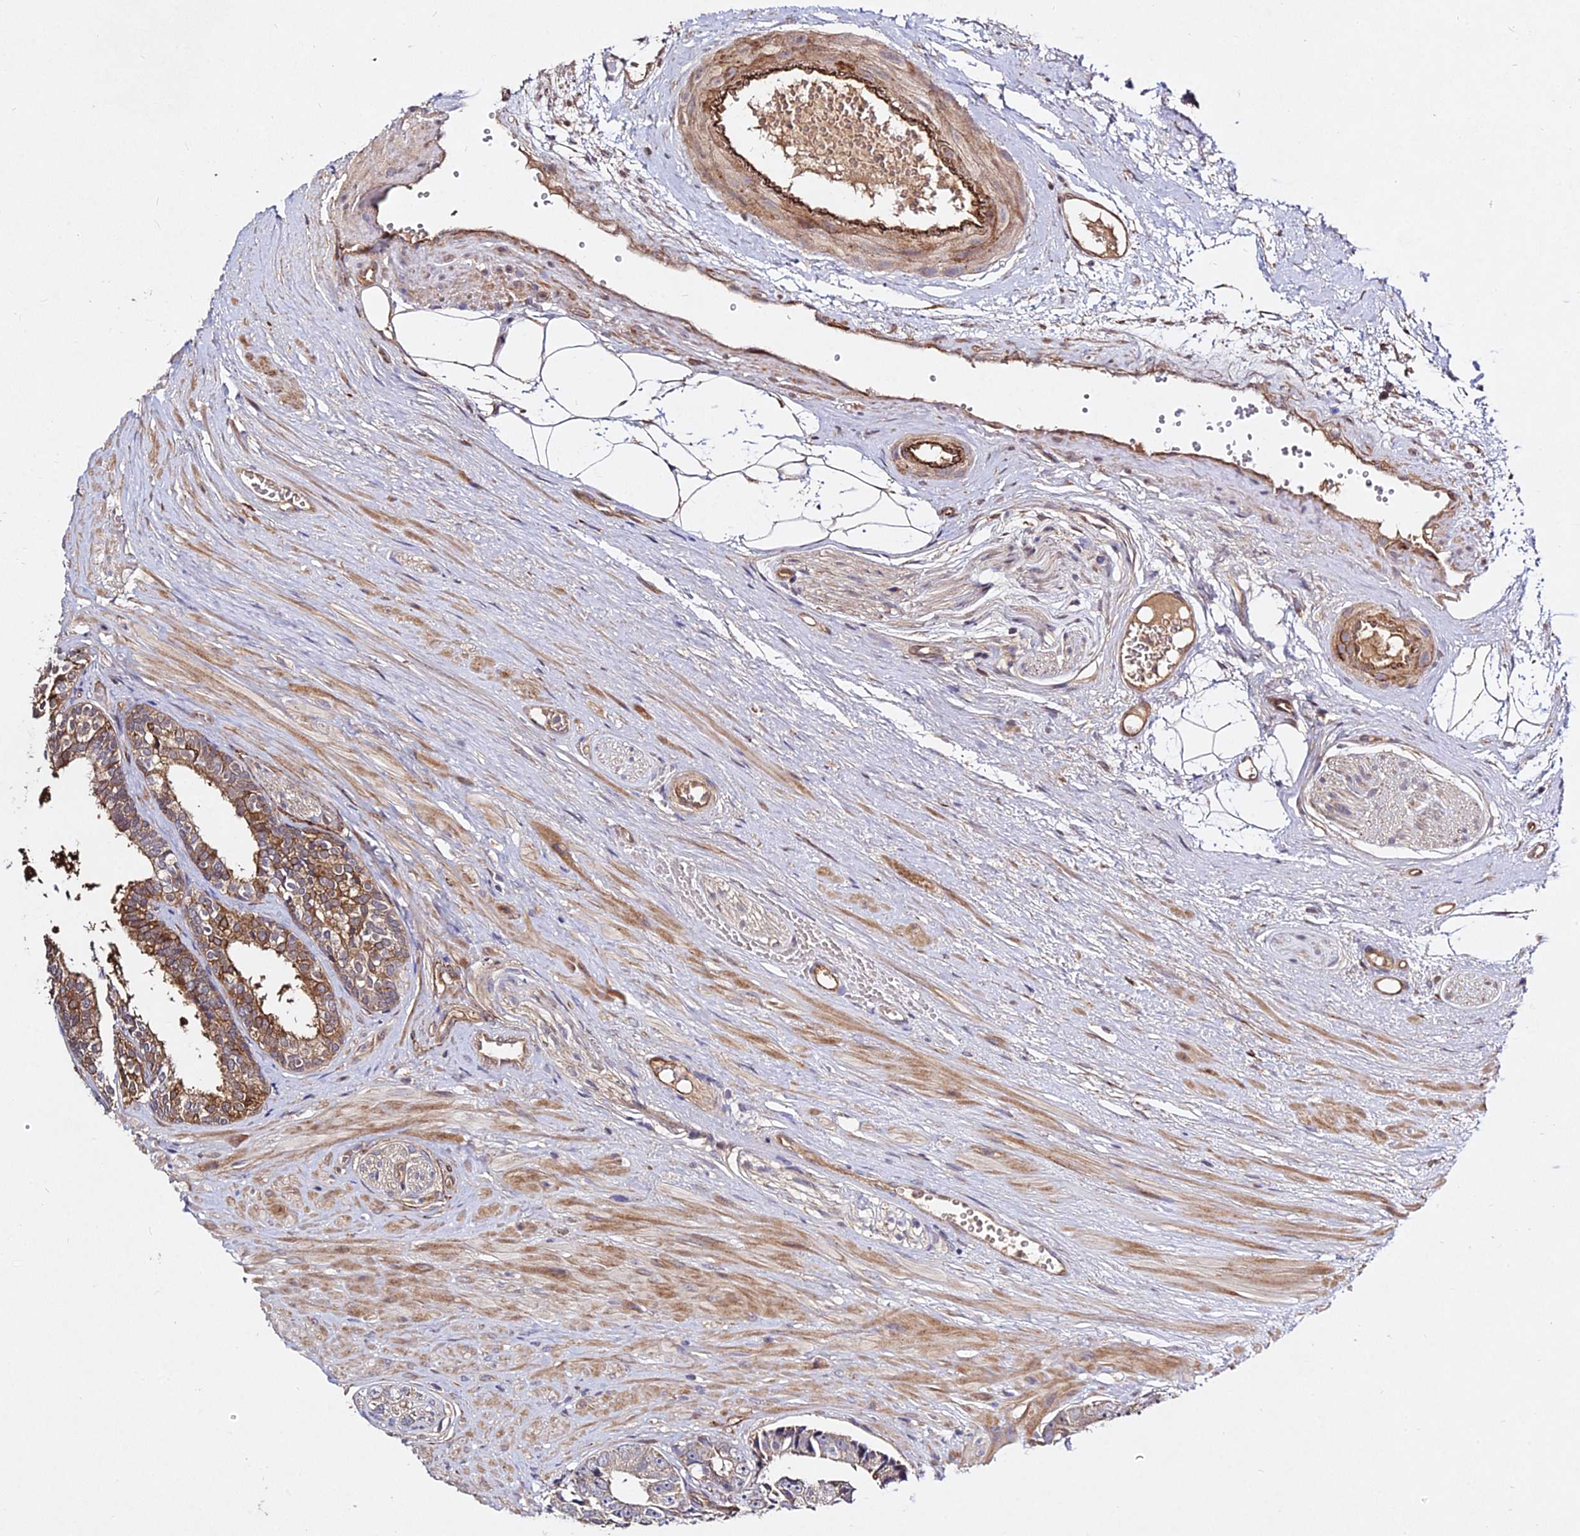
{"staining": {"intensity": "moderate", "quantity": "<25%", "location": "cytoplasmic/membranous"}, "tissue": "prostate cancer", "cell_type": "Tumor cells", "image_type": "cancer", "snomed": [{"axis": "morphology", "description": "Adenocarcinoma, High grade"}, {"axis": "topography", "description": "Prostate"}], "caption": "There is low levels of moderate cytoplasmic/membranous expression in tumor cells of prostate cancer (high-grade adenocarcinoma), as demonstrated by immunohistochemical staining (brown color).", "gene": "GRTP1", "patient": {"sex": "male", "age": 71}}